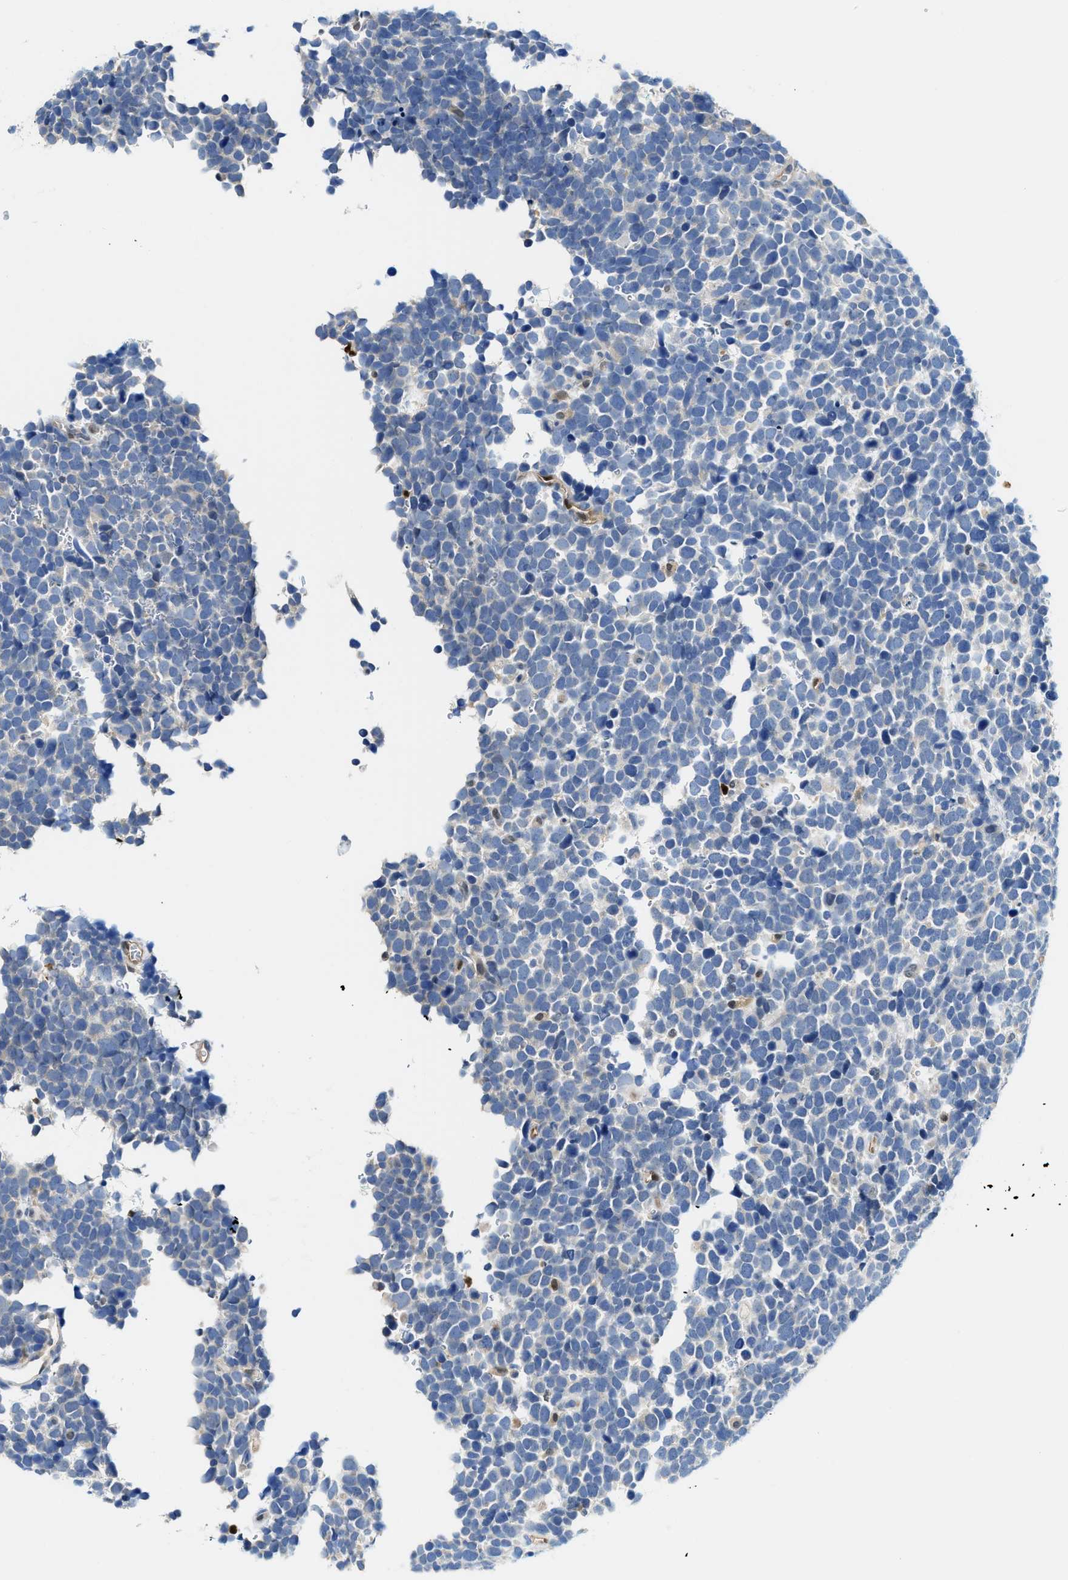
{"staining": {"intensity": "negative", "quantity": "none", "location": "none"}, "tissue": "urothelial cancer", "cell_type": "Tumor cells", "image_type": "cancer", "snomed": [{"axis": "morphology", "description": "Urothelial carcinoma, High grade"}, {"axis": "topography", "description": "Urinary bladder"}], "caption": "An immunohistochemistry (IHC) histopathology image of urothelial cancer is shown. There is no staining in tumor cells of urothelial cancer.", "gene": "LTA4H", "patient": {"sex": "female", "age": 82}}